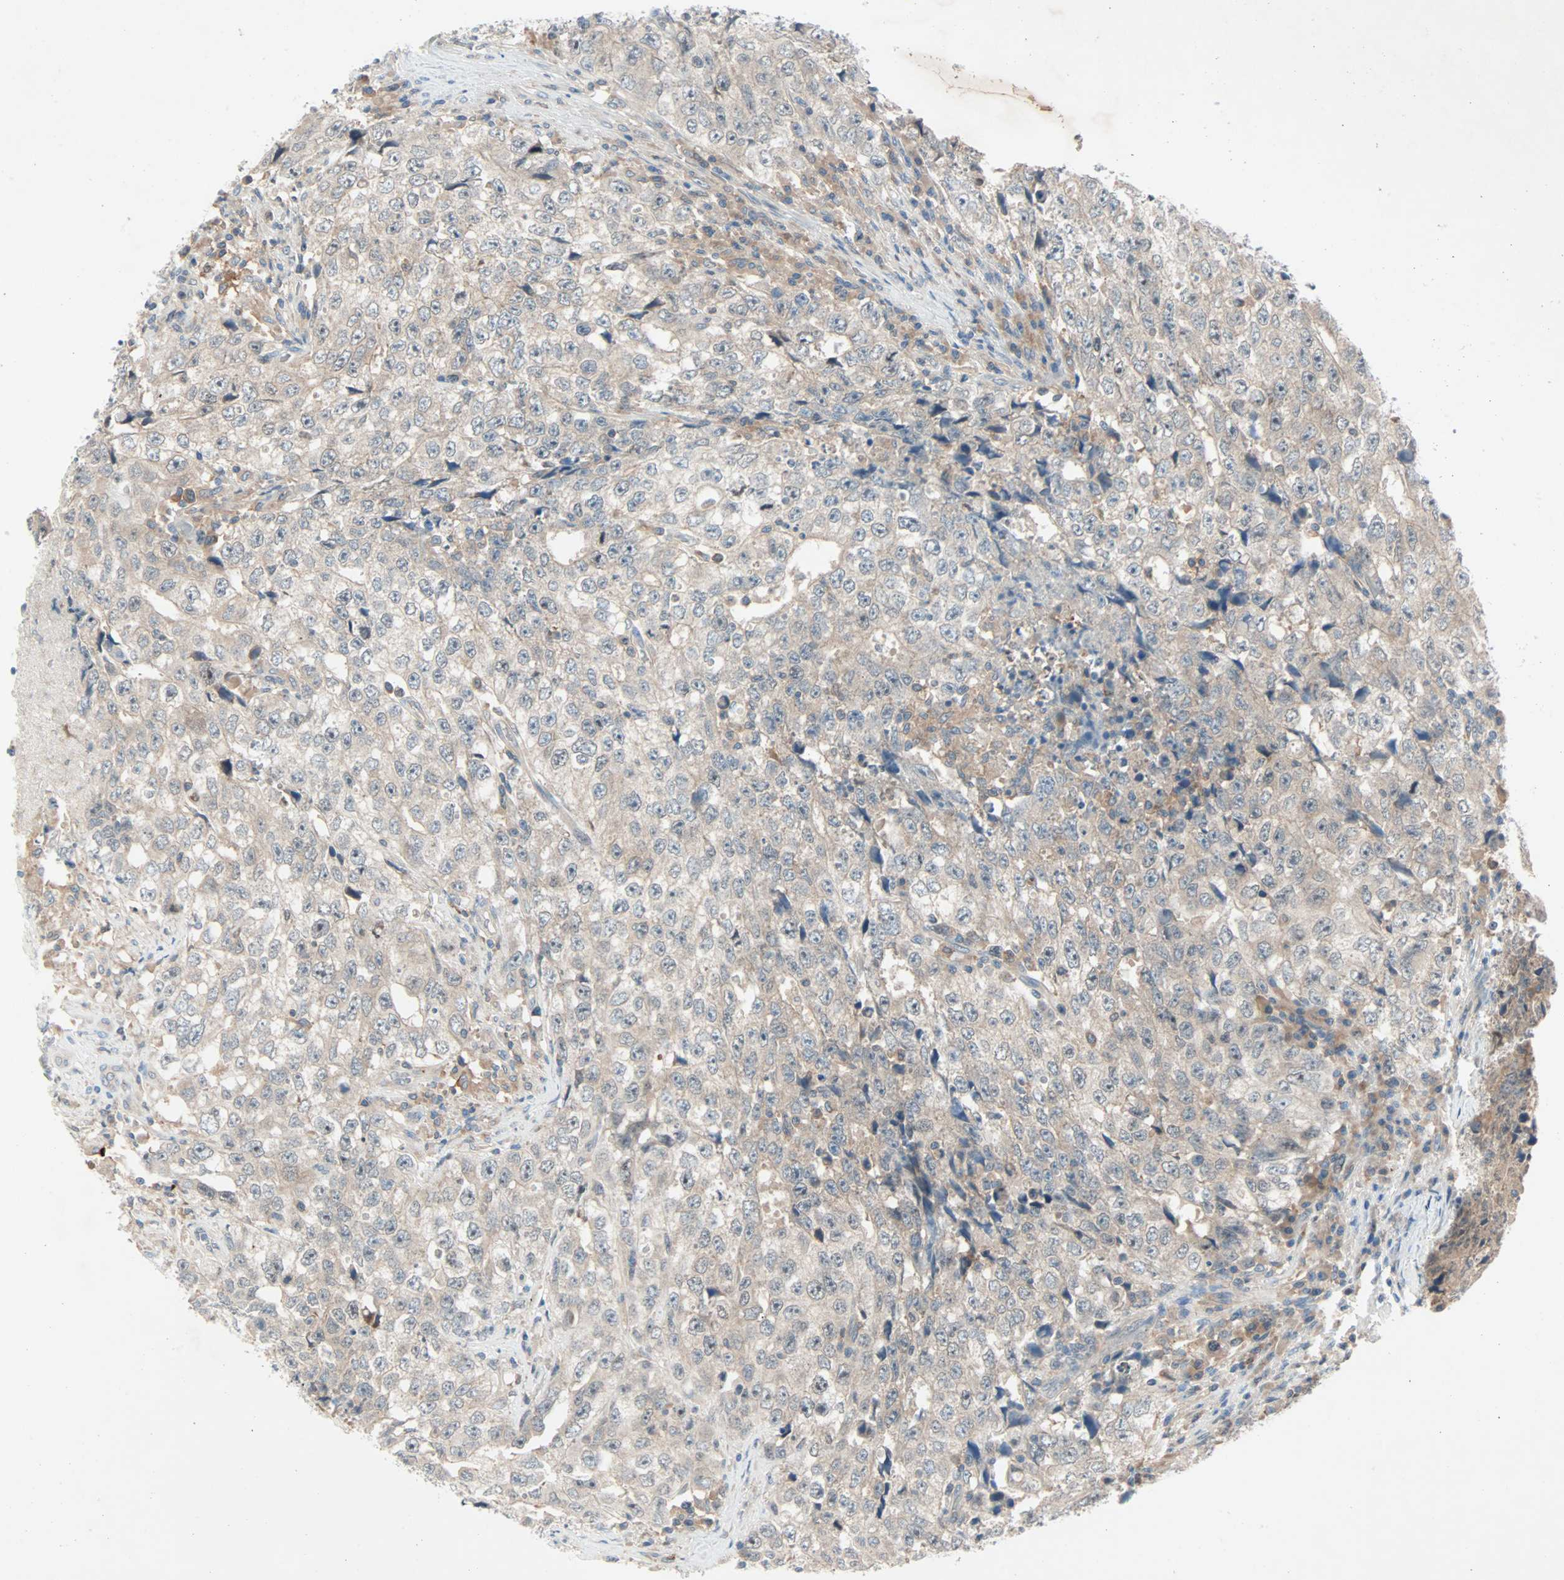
{"staining": {"intensity": "weak", "quantity": ">75%", "location": "cytoplasmic/membranous"}, "tissue": "testis cancer", "cell_type": "Tumor cells", "image_type": "cancer", "snomed": [{"axis": "morphology", "description": "Necrosis, NOS"}, {"axis": "morphology", "description": "Carcinoma, Embryonal, NOS"}, {"axis": "topography", "description": "Testis"}], "caption": "Embryonal carcinoma (testis) stained for a protein displays weak cytoplasmic/membranous positivity in tumor cells.", "gene": "SMIM8", "patient": {"sex": "male", "age": 19}}